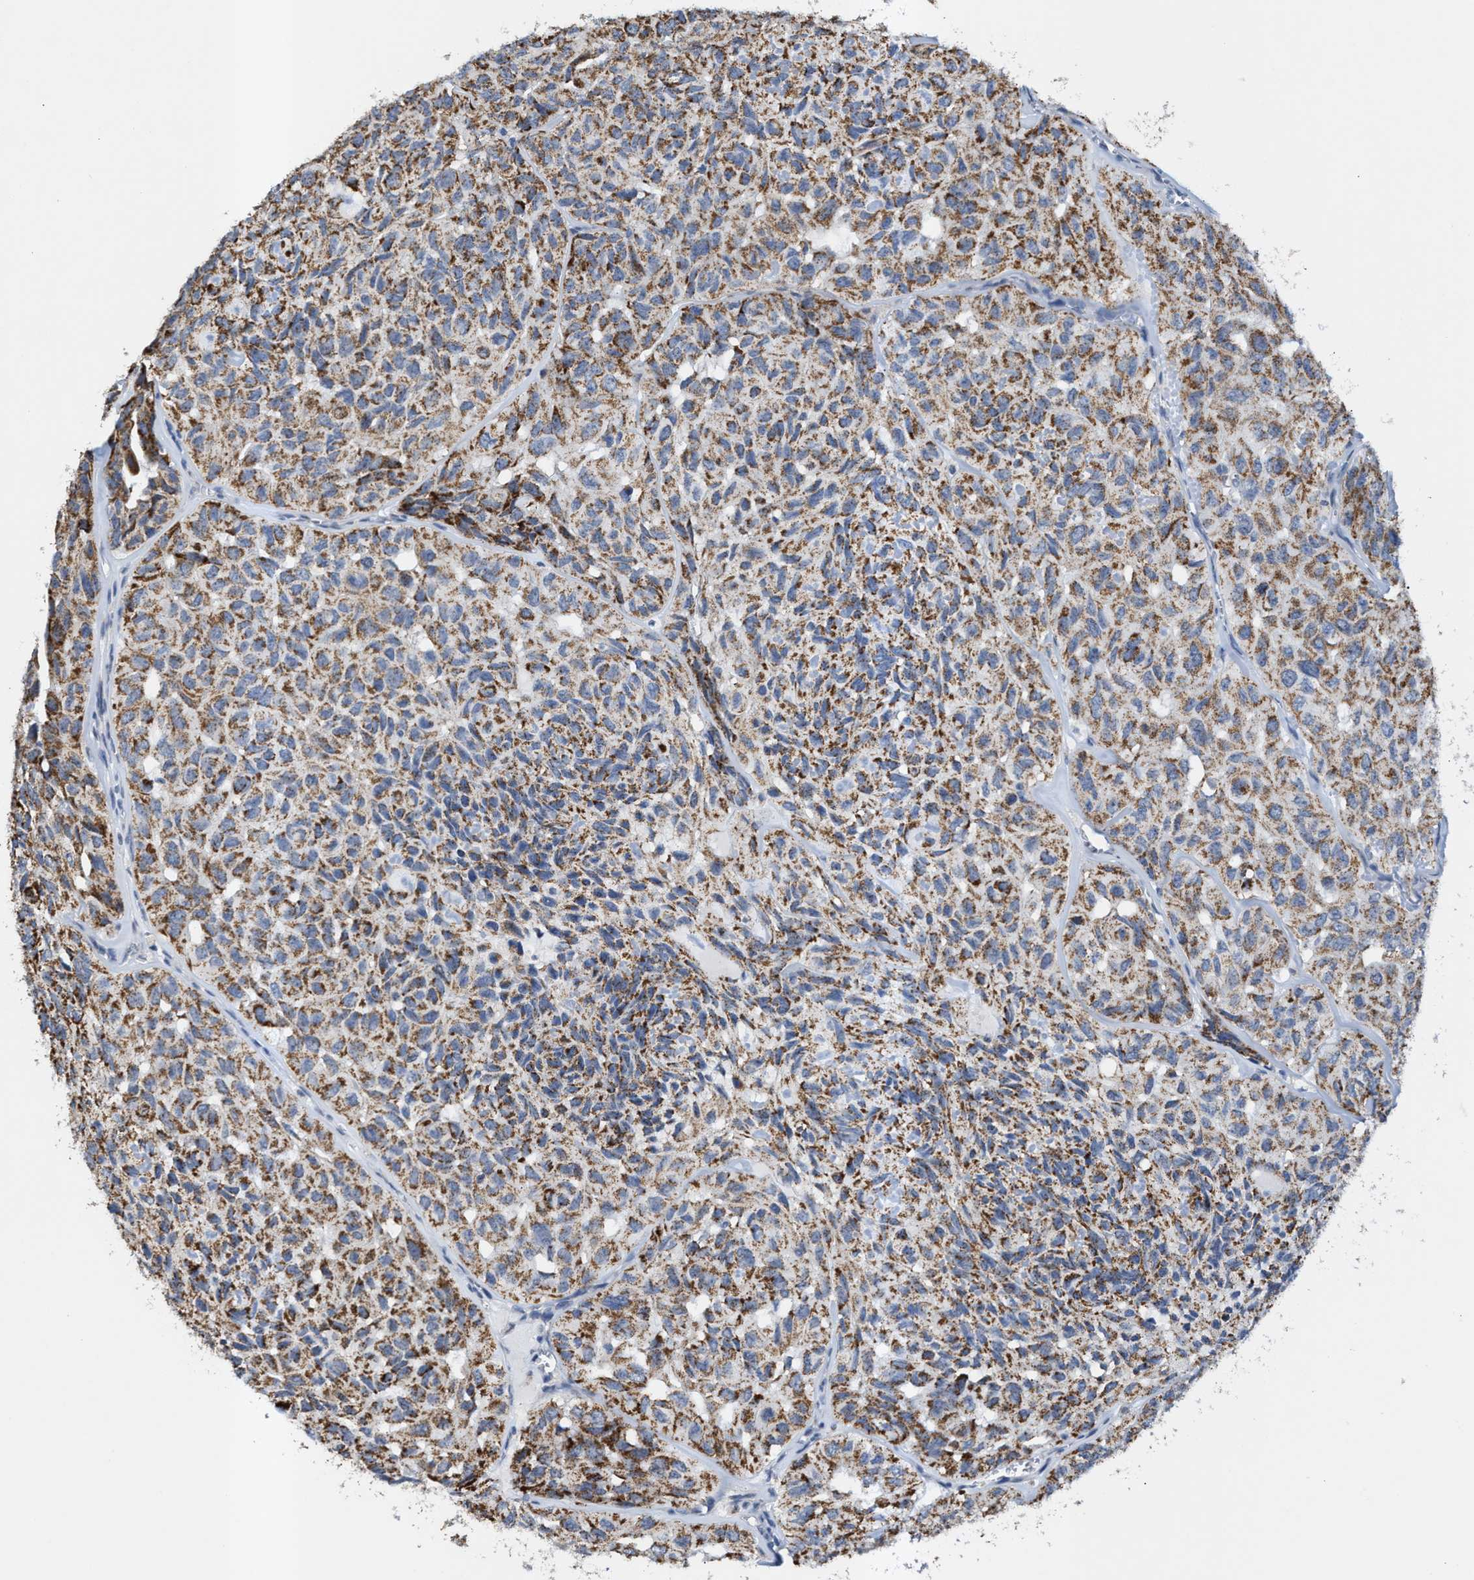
{"staining": {"intensity": "moderate", "quantity": ">75%", "location": "cytoplasmic/membranous"}, "tissue": "head and neck cancer", "cell_type": "Tumor cells", "image_type": "cancer", "snomed": [{"axis": "morphology", "description": "Adenocarcinoma, NOS"}, {"axis": "topography", "description": "Salivary gland, NOS"}, {"axis": "topography", "description": "Head-Neck"}], "caption": "Approximately >75% of tumor cells in adenocarcinoma (head and neck) reveal moderate cytoplasmic/membranous protein expression as visualized by brown immunohistochemical staining.", "gene": "JAG1", "patient": {"sex": "female", "age": 76}}